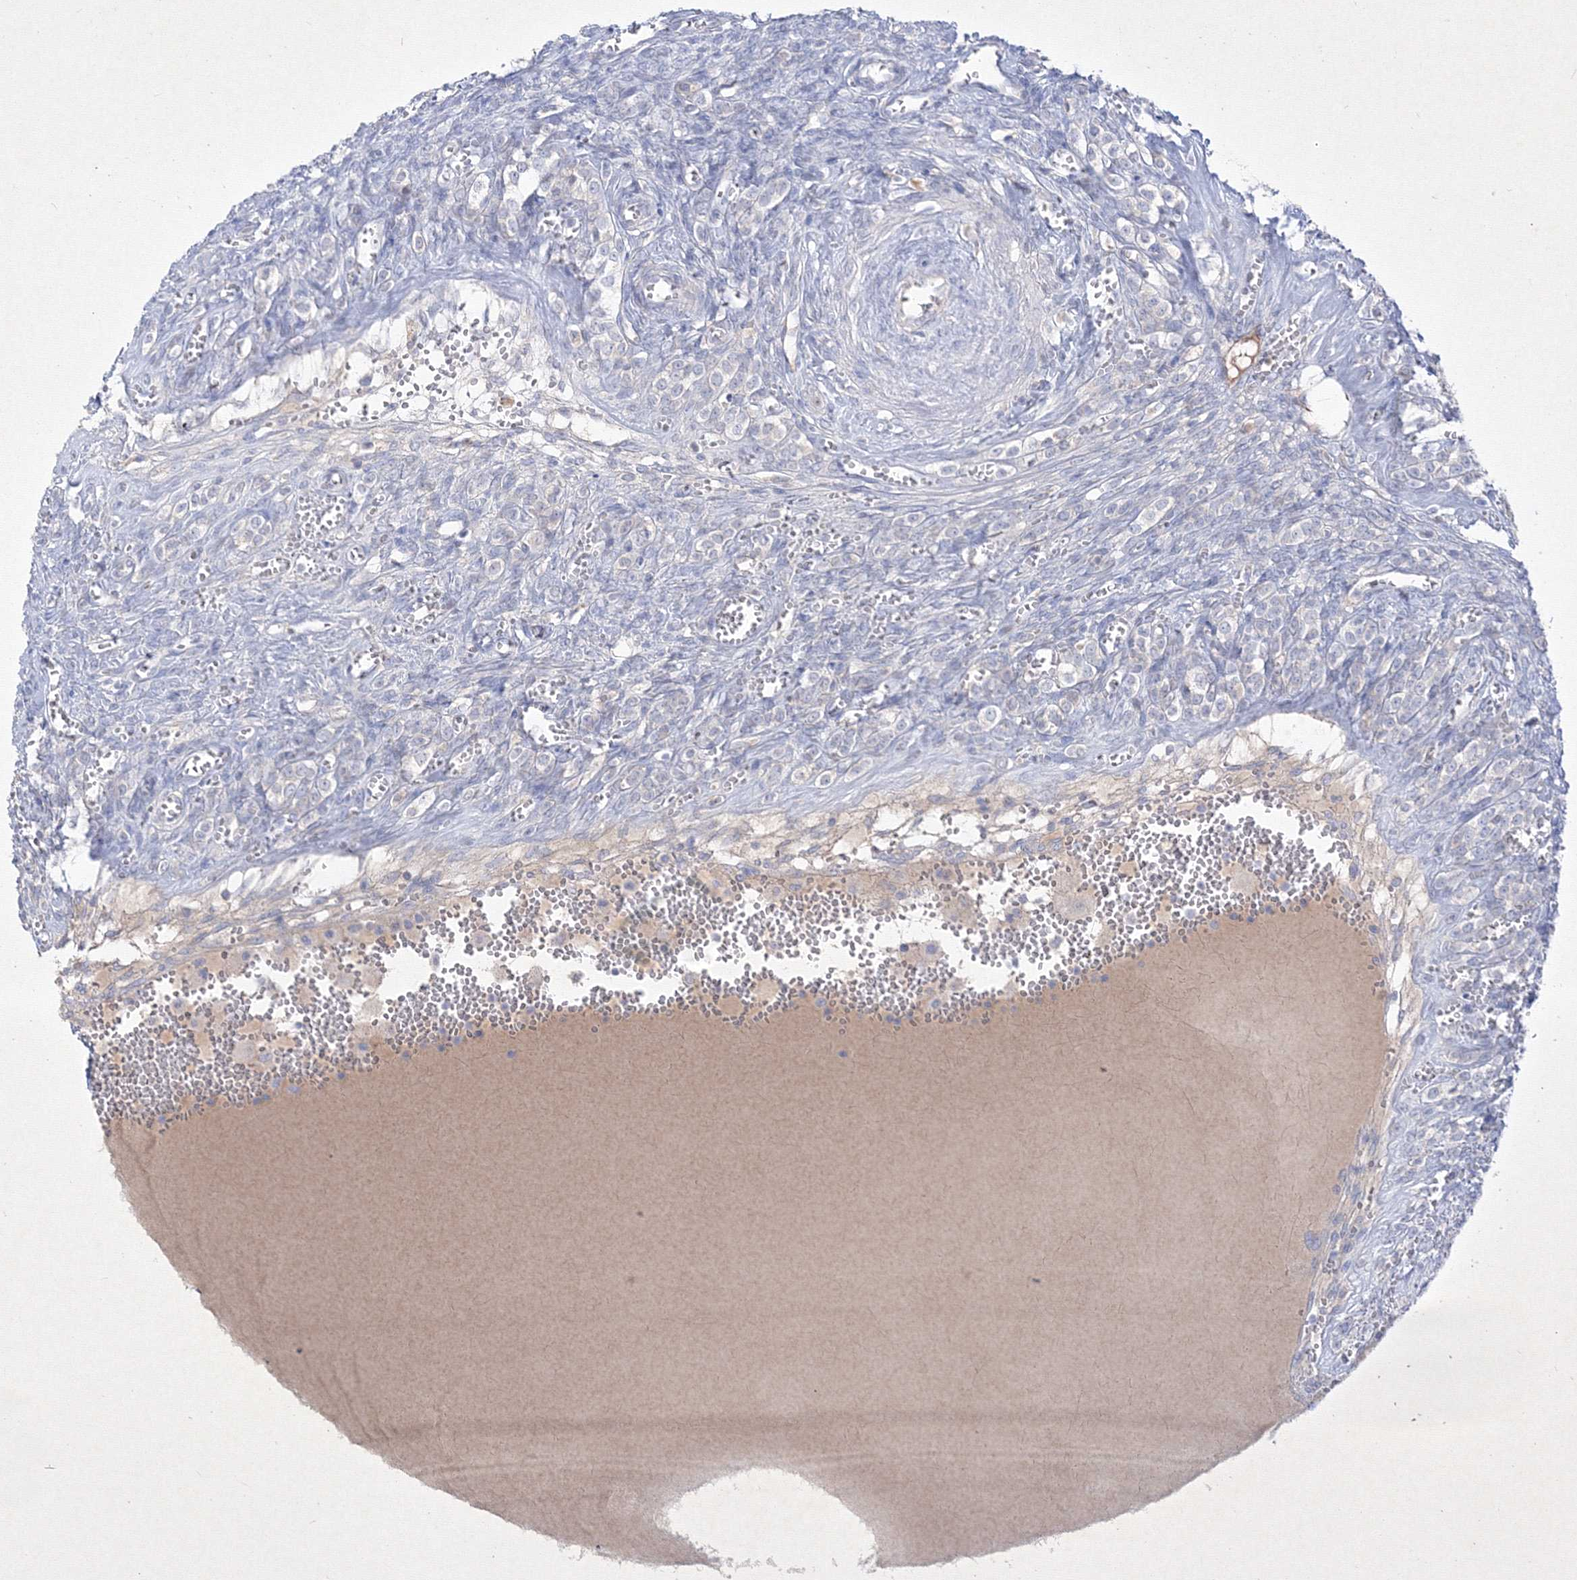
{"staining": {"intensity": "negative", "quantity": "none", "location": "none"}, "tissue": "ovary", "cell_type": "Ovarian stroma cells", "image_type": "normal", "snomed": [{"axis": "morphology", "description": "Normal tissue, NOS"}, {"axis": "topography", "description": "Ovary"}], "caption": "Ovary stained for a protein using immunohistochemistry demonstrates no staining ovarian stroma cells.", "gene": "TMEM139", "patient": {"sex": "female", "age": 41}}